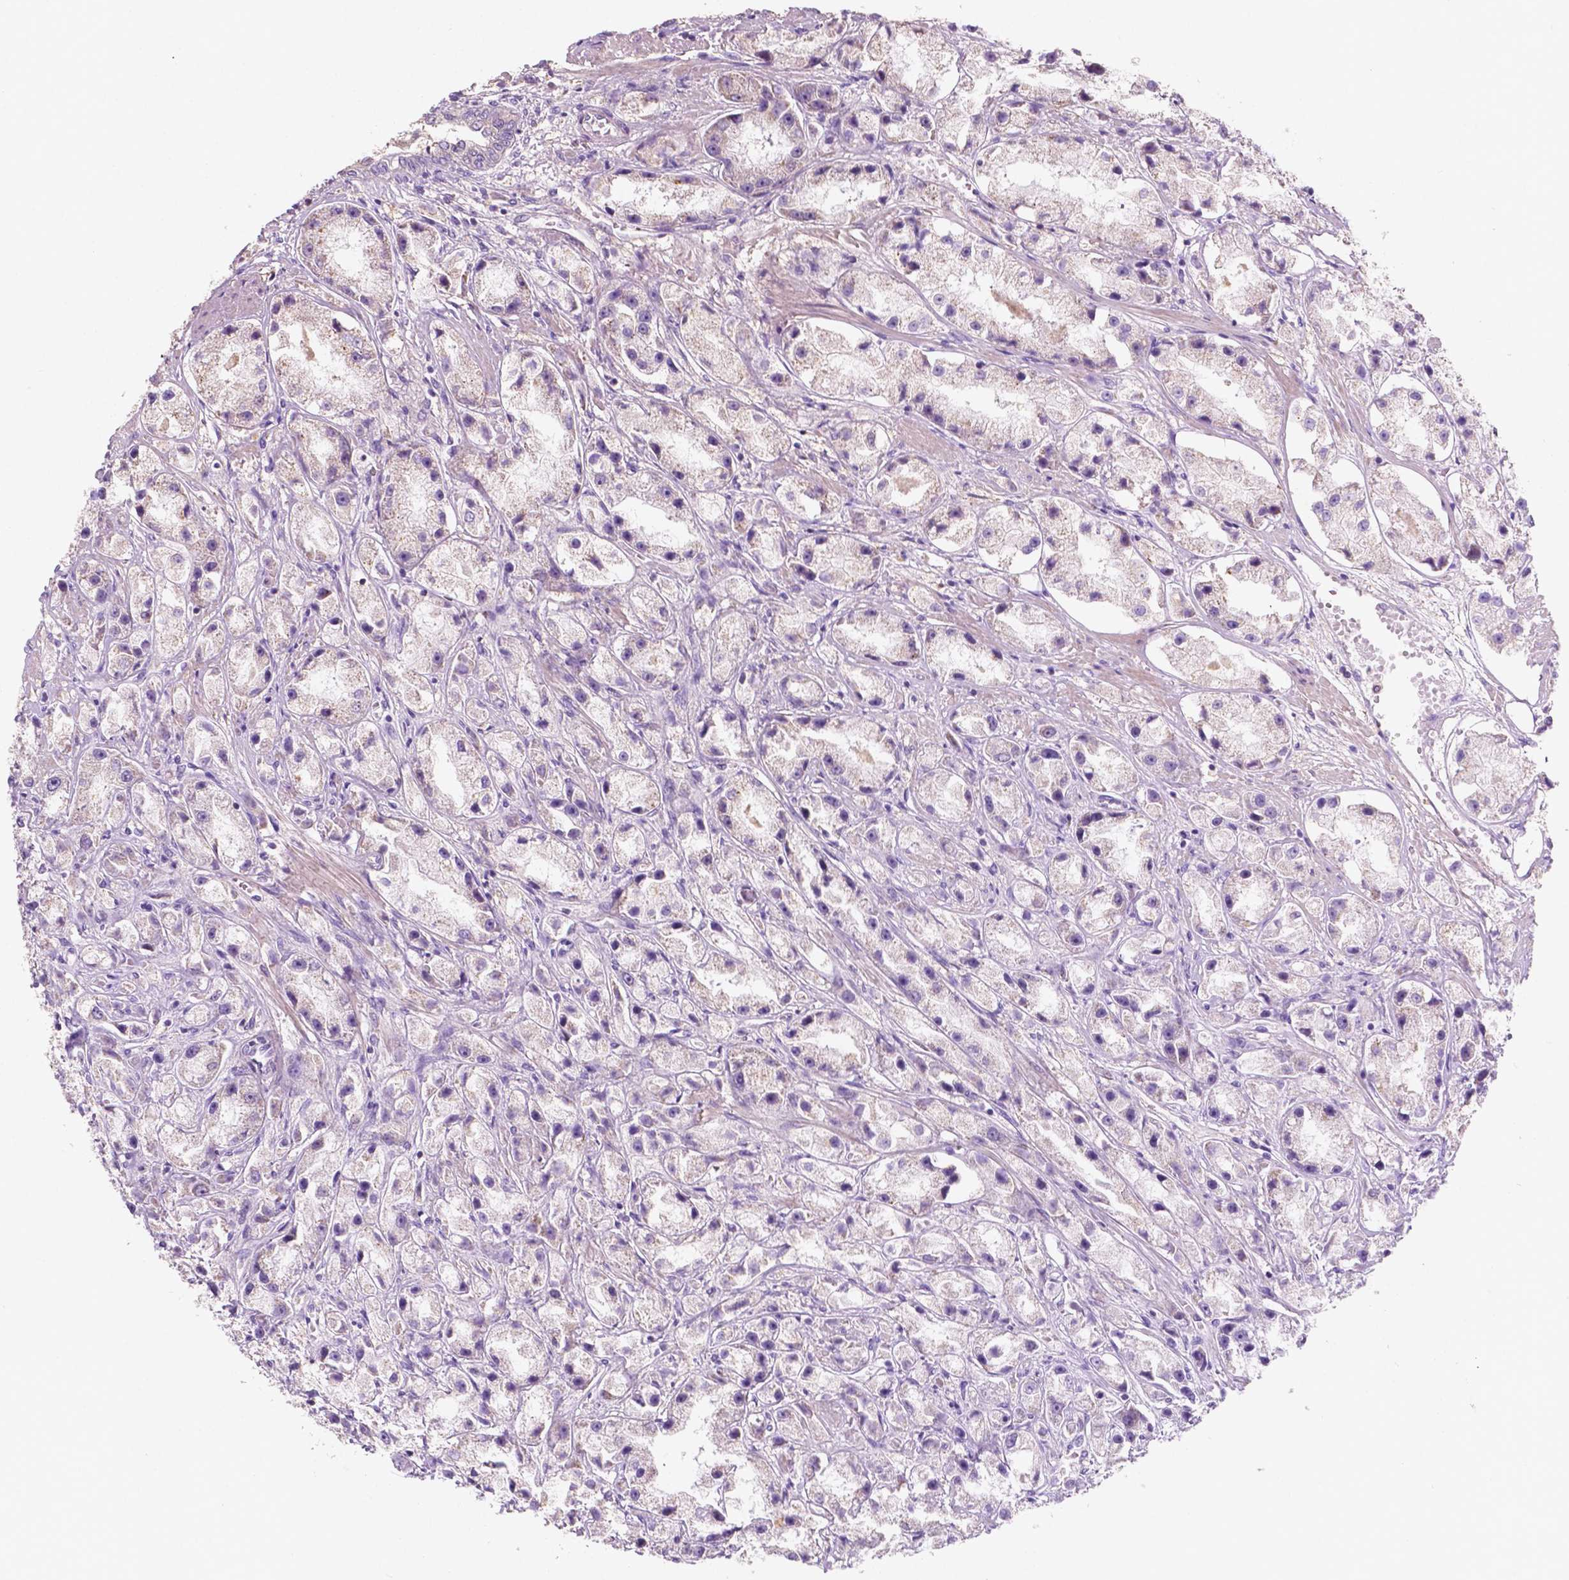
{"staining": {"intensity": "weak", "quantity": "<25%", "location": "cytoplasmic/membranous"}, "tissue": "prostate cancer", "cell_type": "Tumor cells", "image_type": "cancer", "snomed": [{"axis": "morphology", "description": "Adenocarcinoma, High grade"}, {"axis": "topography", "description": "Prostate"}], "caption": "Protein analysis of prostate high-grade adenocarcinoma exhibits no significant positivity in tumor cells. (Stains: DAB immunohistochemistry (IHC) with hematoxylin counter stain, Microscopy: brightfield microscopy at high magnification).", "gene": "SEMA4A", "patient": {"sex": "male", "age": 67}}